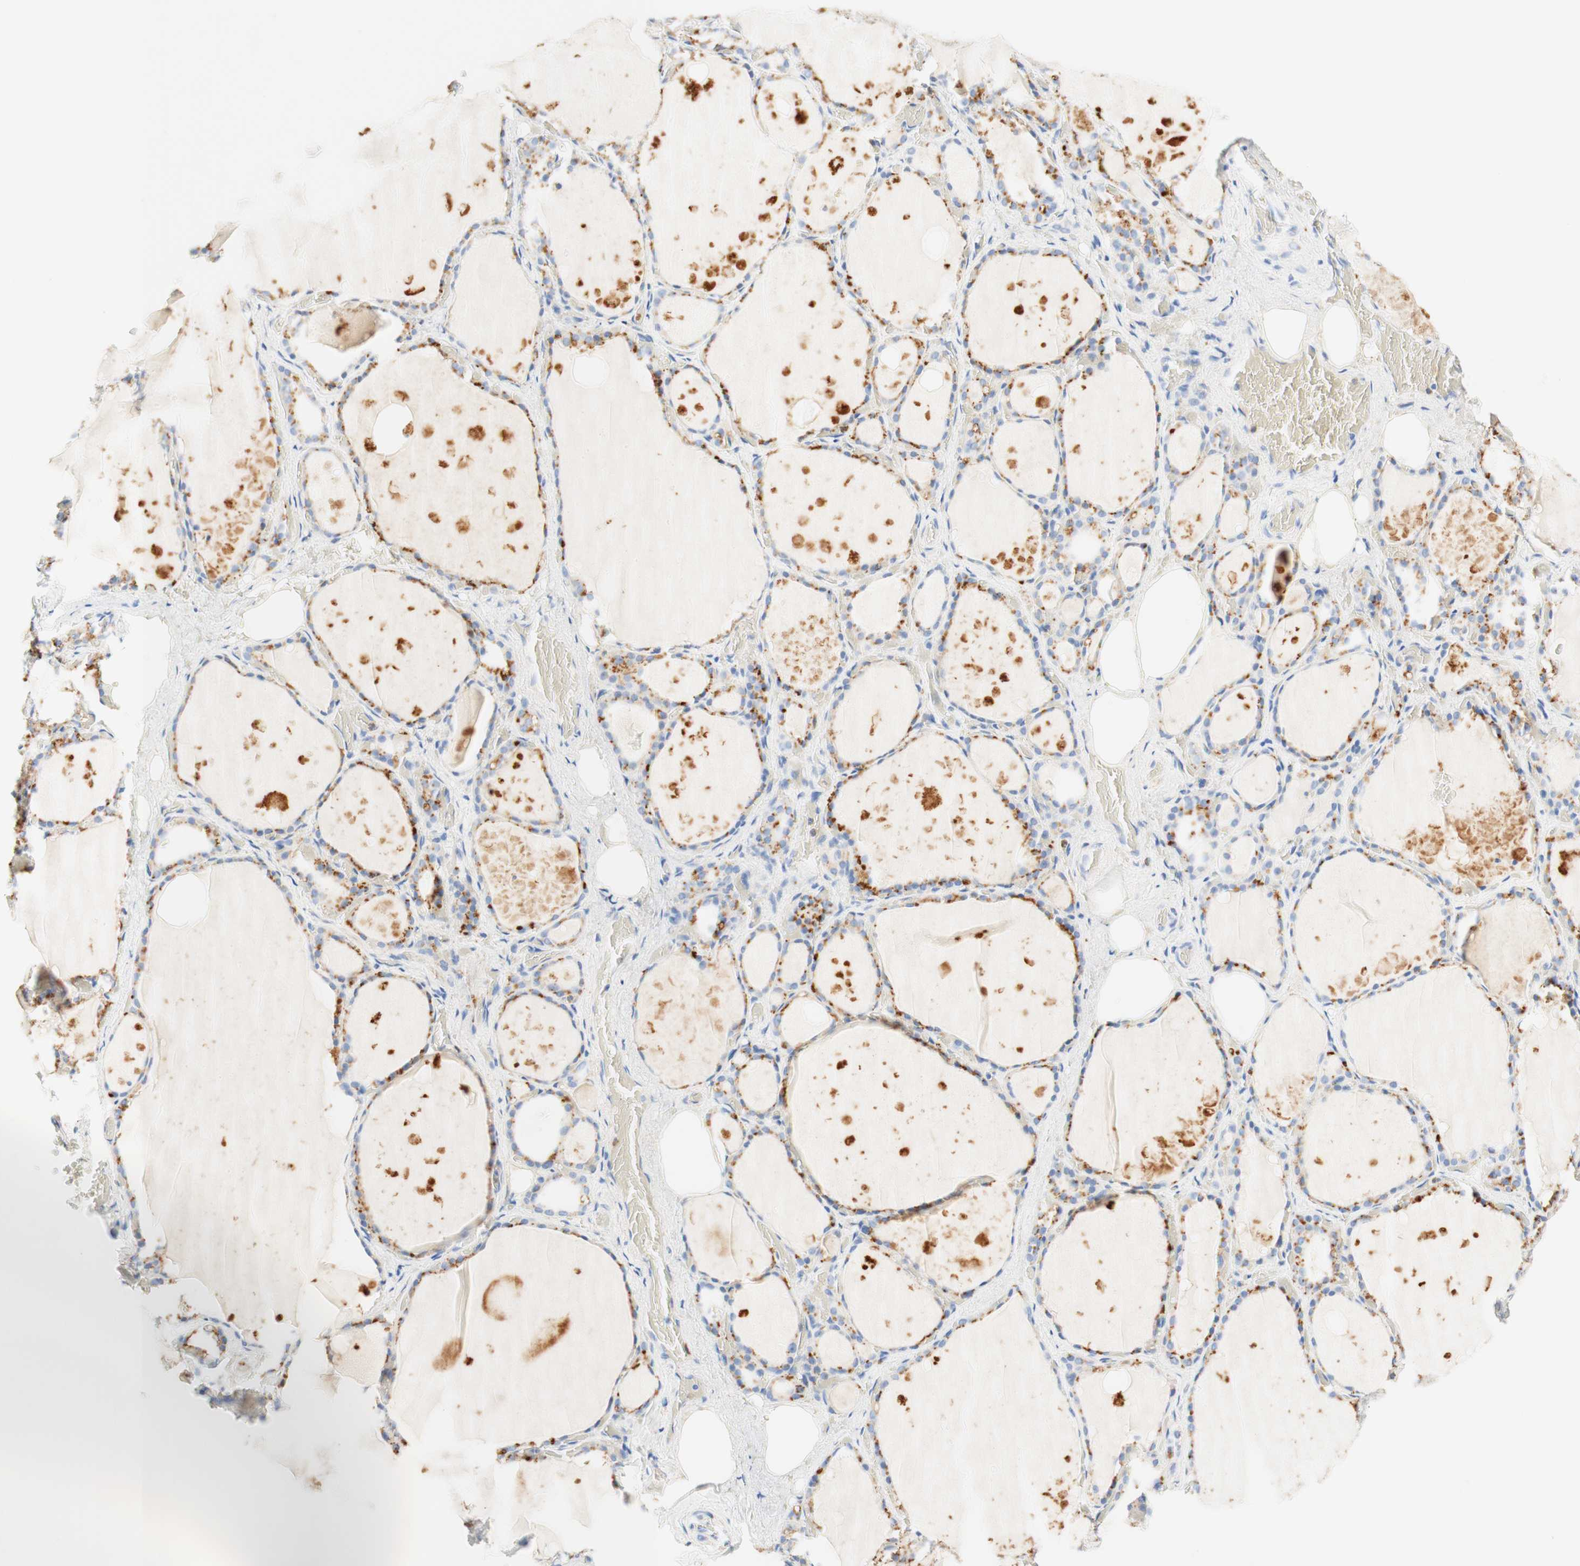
{"staining": {"intensity": "moderate", "quantity": "25%-75%", "location": "cytoplasmic/membranous"}, "tissue": "thyroid gland", "cell_type": "Glandular cells", "image_type": "normal", "snomed": [{"axis": "morphology", "description": "Normal tissue, NOS"}, {"axis": "topography", "description": "Thyroid gland"}], "caption": "IHC micrograph of benign human thyroid gland stained for a protein (brown), which displays medium levels of moderate cytoplasmic/membranous staining in about 25%-75% of glandular cells.", "gene": "CD63", "patient": {"sex": "male", "age": 61}}